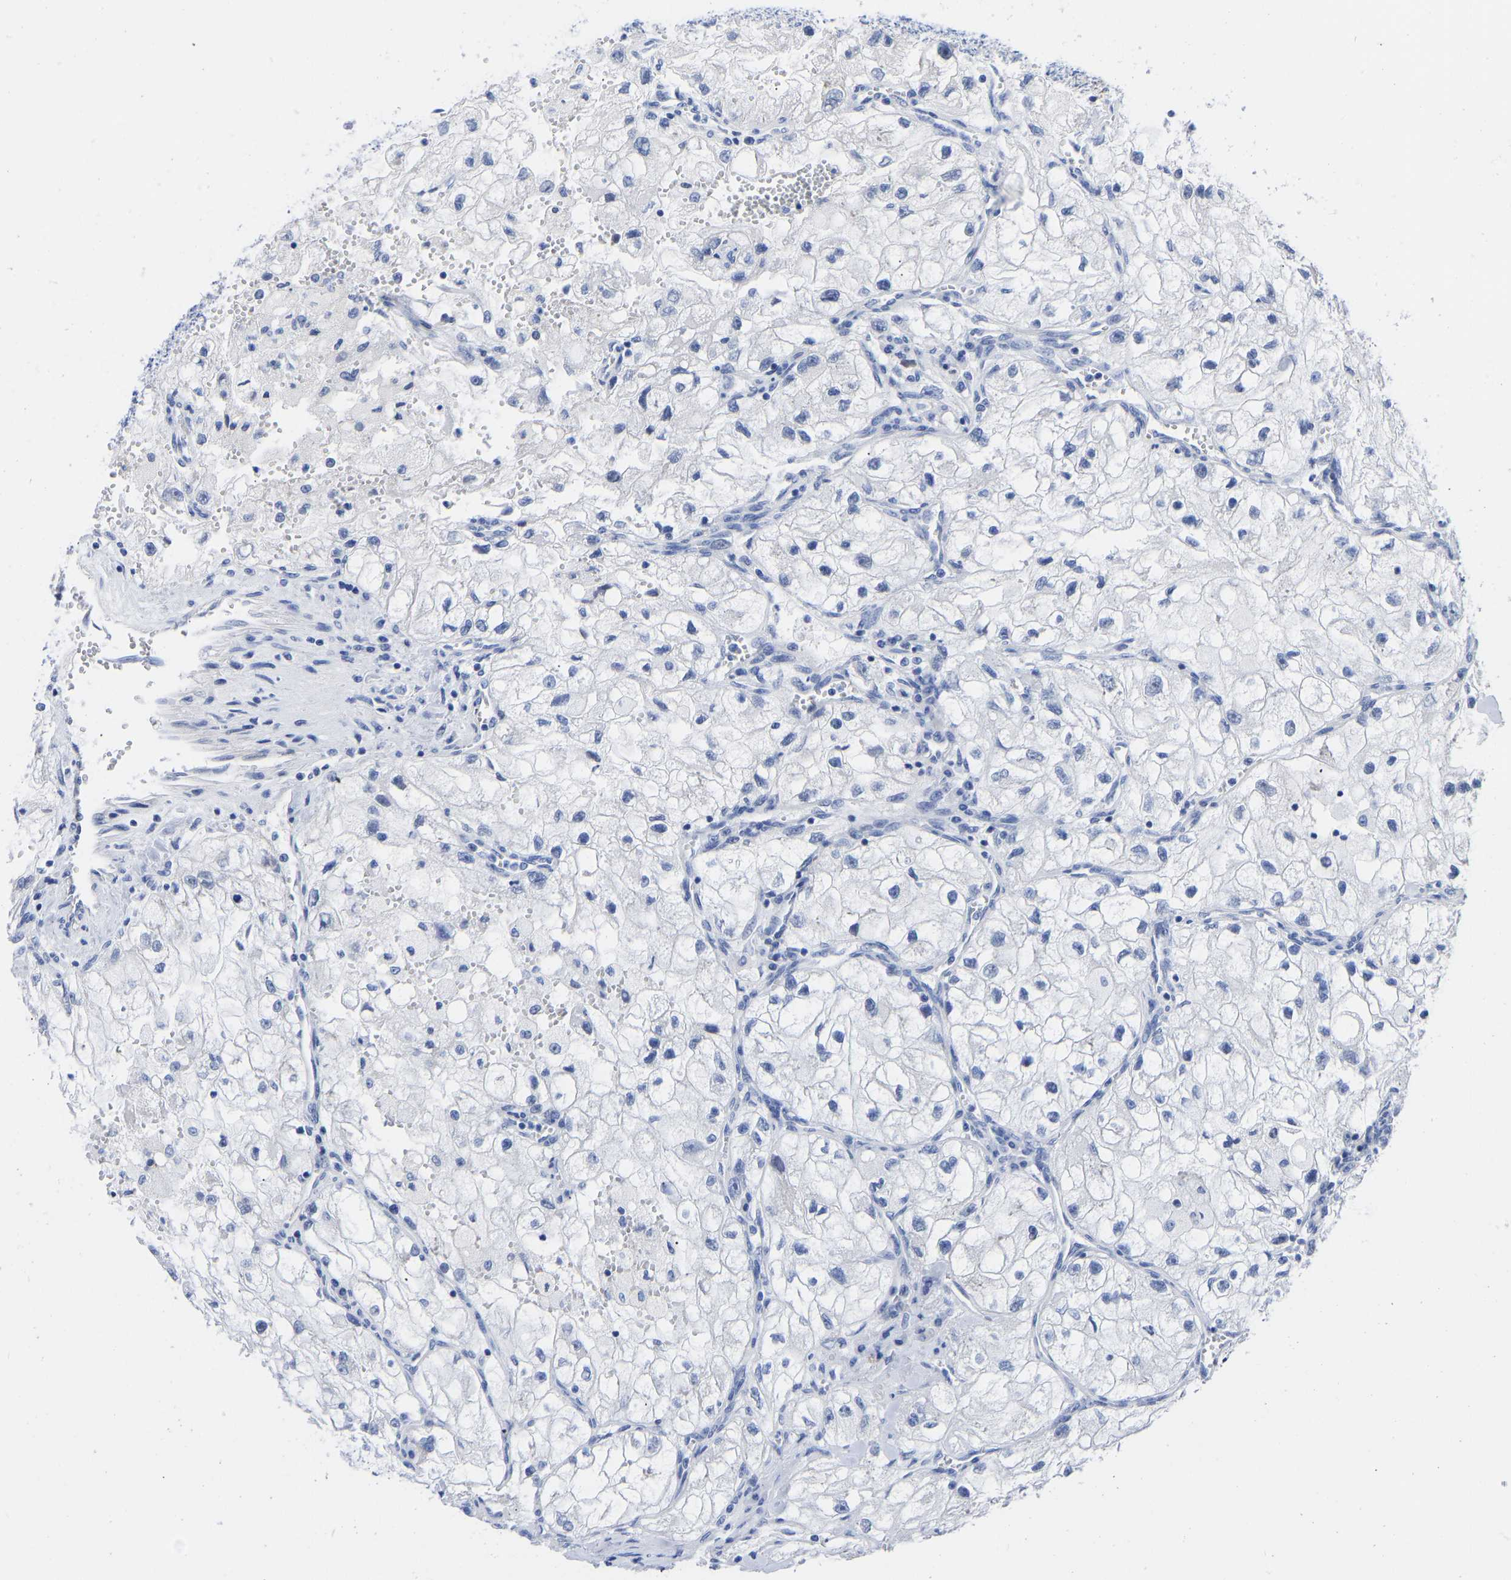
{"staining": {"intensity": "negative", "quantity": "none", "location": "none"}, "tissue": "renal cancer", "cell_type": "Tumor cells", "image_type": "cancer", "snomed": [{"axis": "morphology", "description": "Adenocarcinoma, NOS"}, {"axis": "topography", "description": "Kidney"}], "caption": "A high-resolution micrograph shows IHC staining of renal cancer, which displays no significant expression in tumor cells. (Stains: DAB immunohistochemistry (IHC) with hematoxylin counter stain, Microscopy: brightfield microscopy at high magnification).", "gene": "GPA33", "patient": {"sex": "female", "age": 70}}